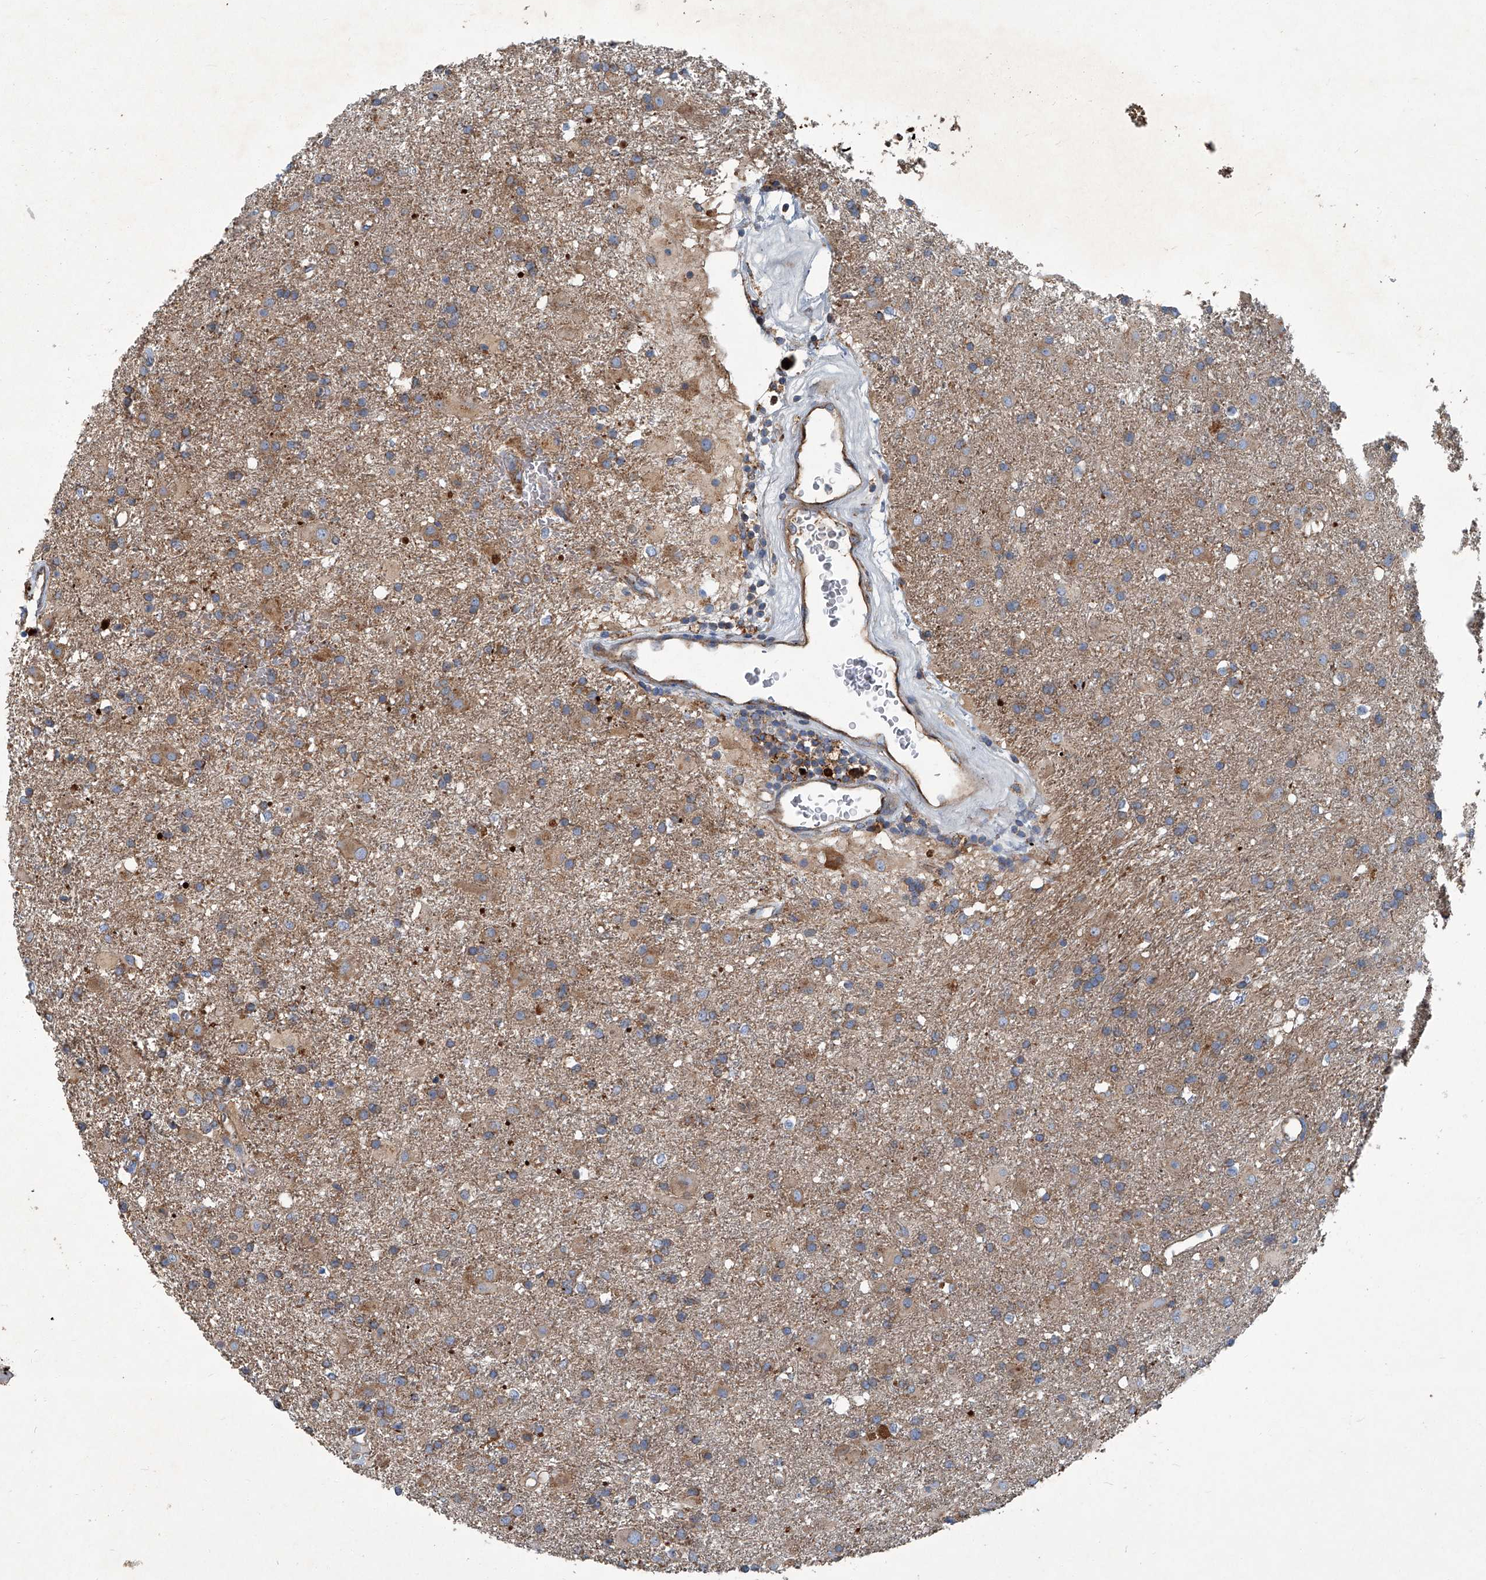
{"staining": {"intensity": "weak", "quantity": "25%-75%", "location": "cytoplasmic/membranous"}, "tissue": "glioma", "cell_type": "Tumor cells", "image_type": "cancer", "snomed": [{"axis": "morphology", "description": "Glioma, malignant, Low grade"}, {"axis": "topography", "description": "Brain"}], "caption": "Immunohistochemical staining of malignant glioma (low-grade) exhibits weak cytoplasmic/membranous protein positivity in about 25%-75% of tumor cells.", "gene": "PIGH", "patient": {"sex": "male", "age": 65}}